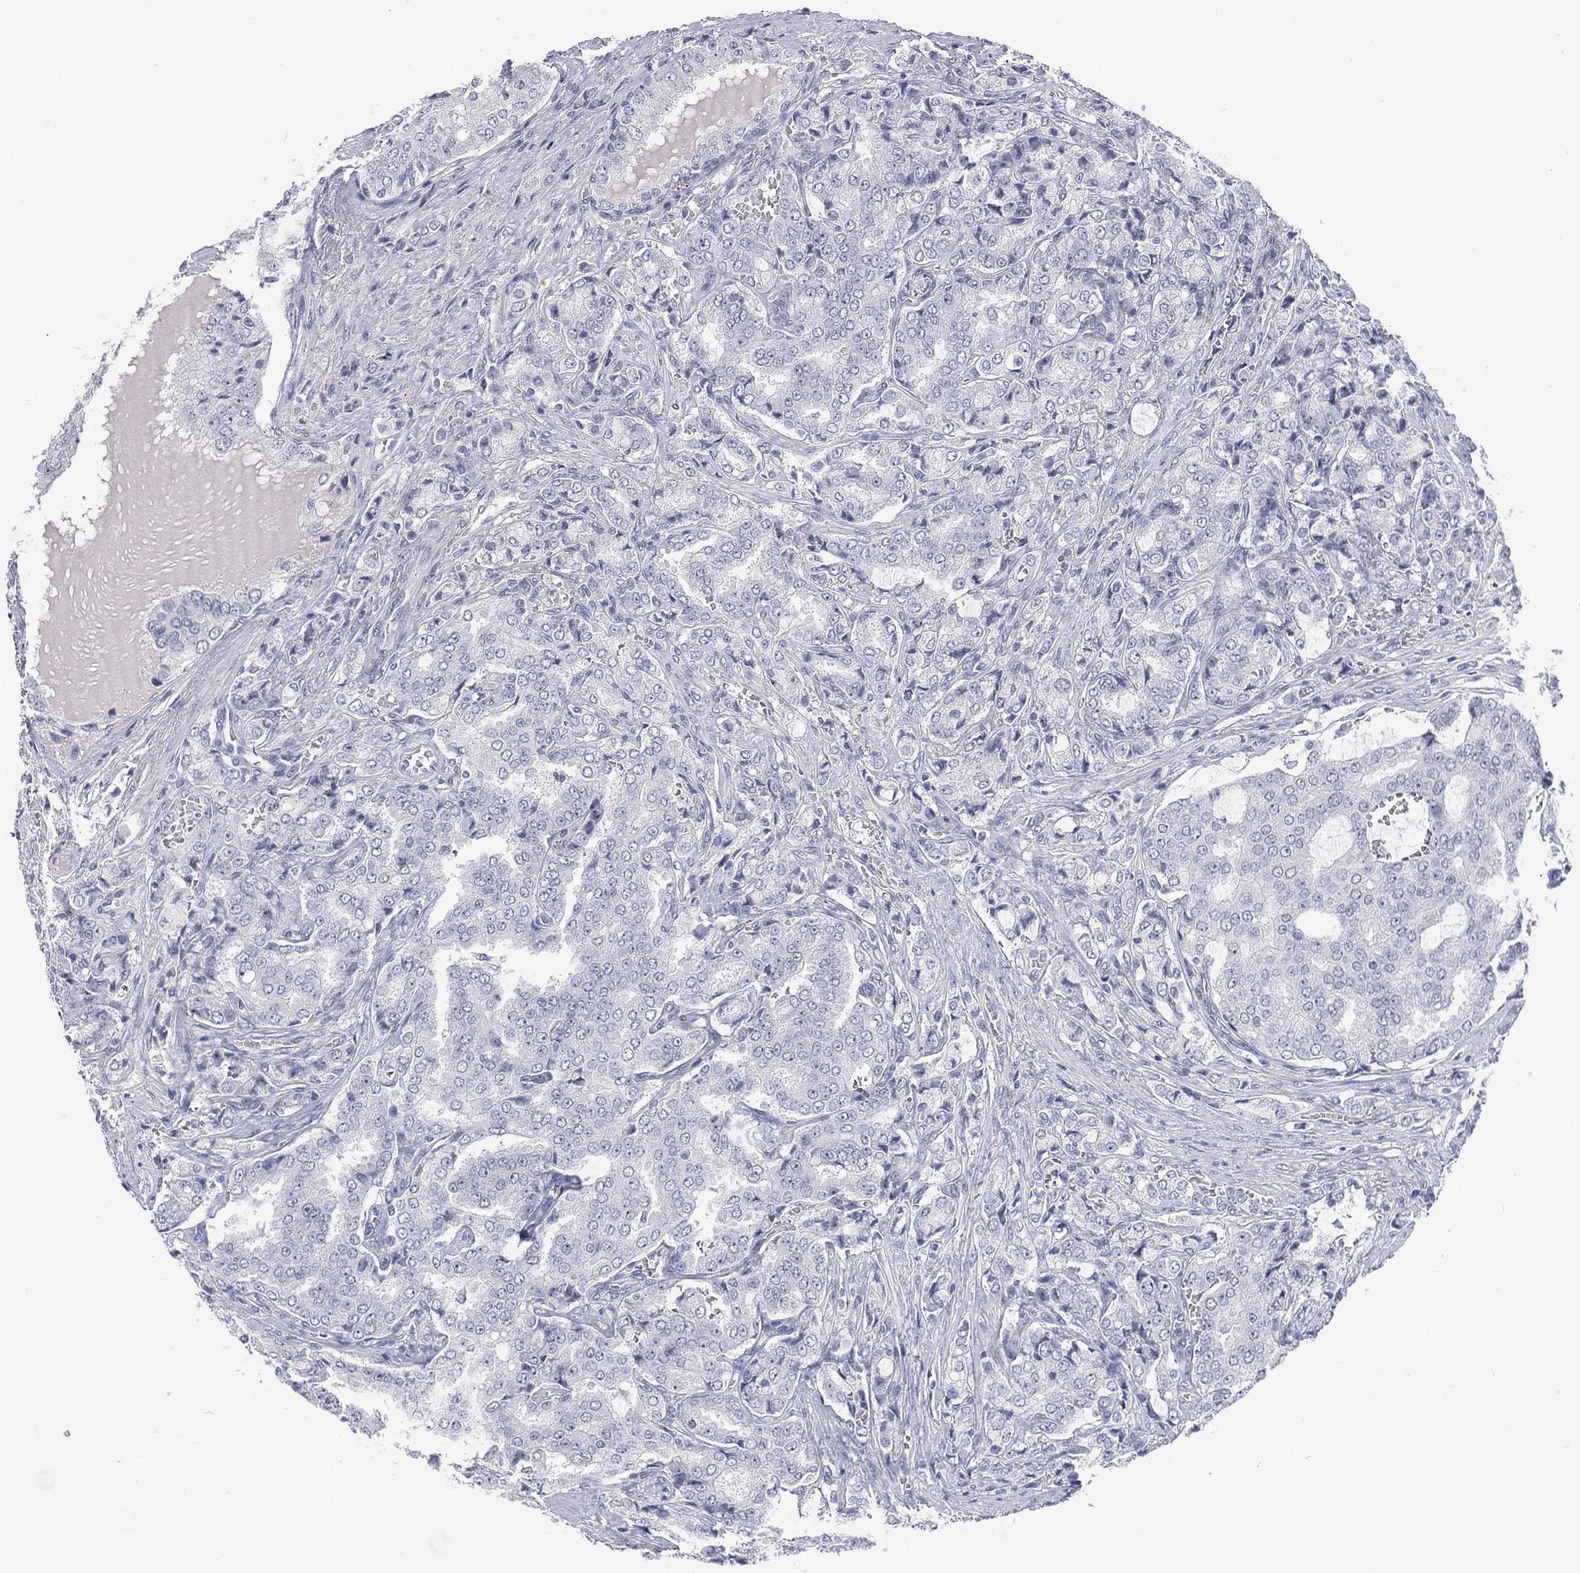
{"staining": {"intensity": "negative", "quantity": "none", "location": "none"}, "tissue": "prostate cancer", "cell_type": "Tumor cells", "image_type": "cancer", "snomed": [{"axis": "morphology", "description": "Adenocarcinoma, NOS"}, {"axis": "topography", "description": "Prostate"}], "caption": "Human adenocarcinoma (prostate) stained for a protein using immunohistochemistry exhibits no staining in tumor cells.", "gene": "SSX1", "patient": {"sex": "male", "age": 65}}